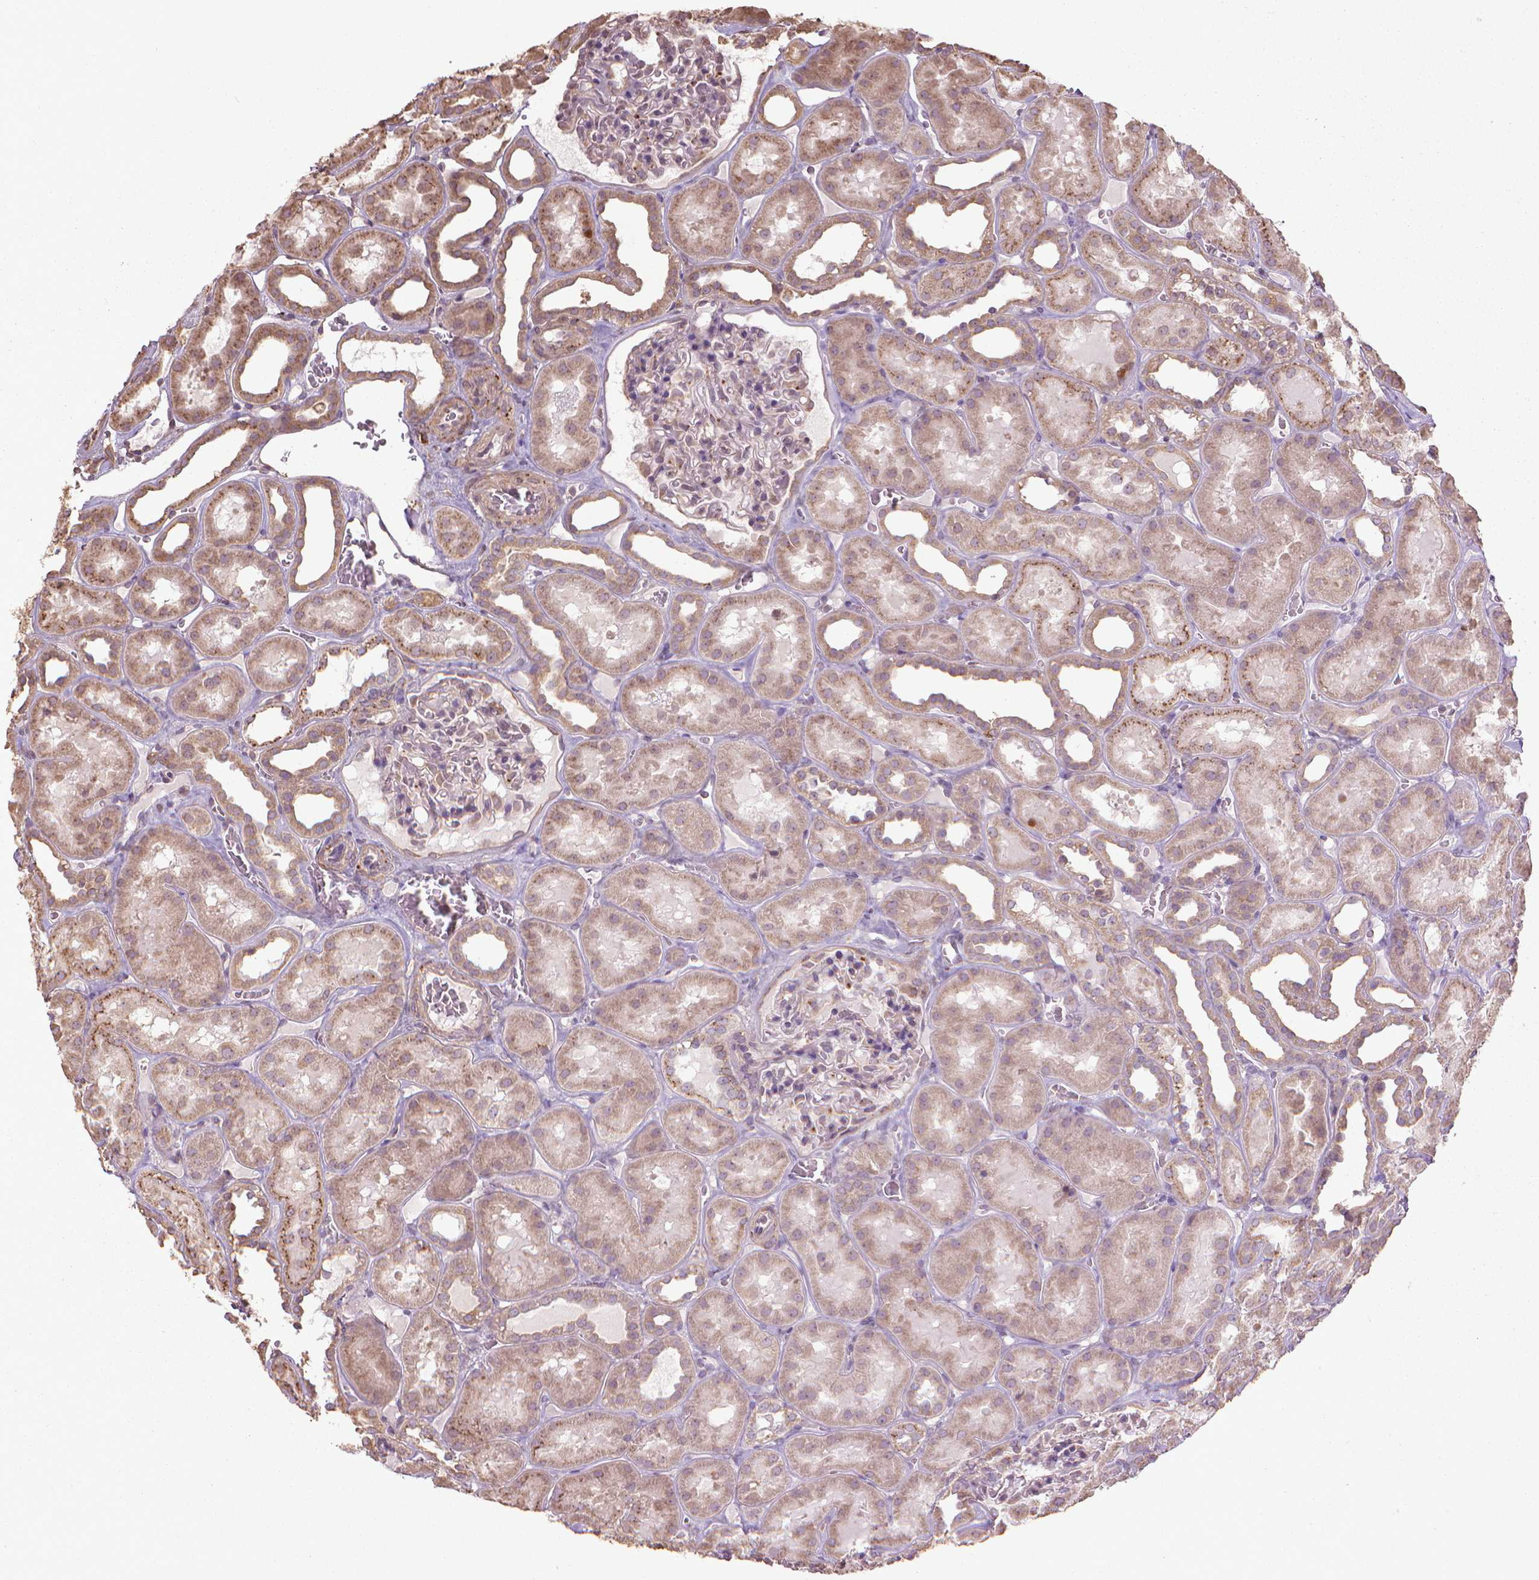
{"staining": {"intensity": "weak", "quantity": "<25%", "location": "cytoplasmic/membranous"}, "tissue": "kidney", "cell_type": "Cells in glomeruli", "image_type": "normal", "snomed": [{"axis": "morphology", "description": "Normal tissue, NOS"}, {"axis": "topography", "description": "Kidney"}], "caption": "The immunohistochemistry image has no significant staining in cells in glomeruli of kidney.", "gene": "GAS1", "patient": {"sex": "female", "age": 41}}